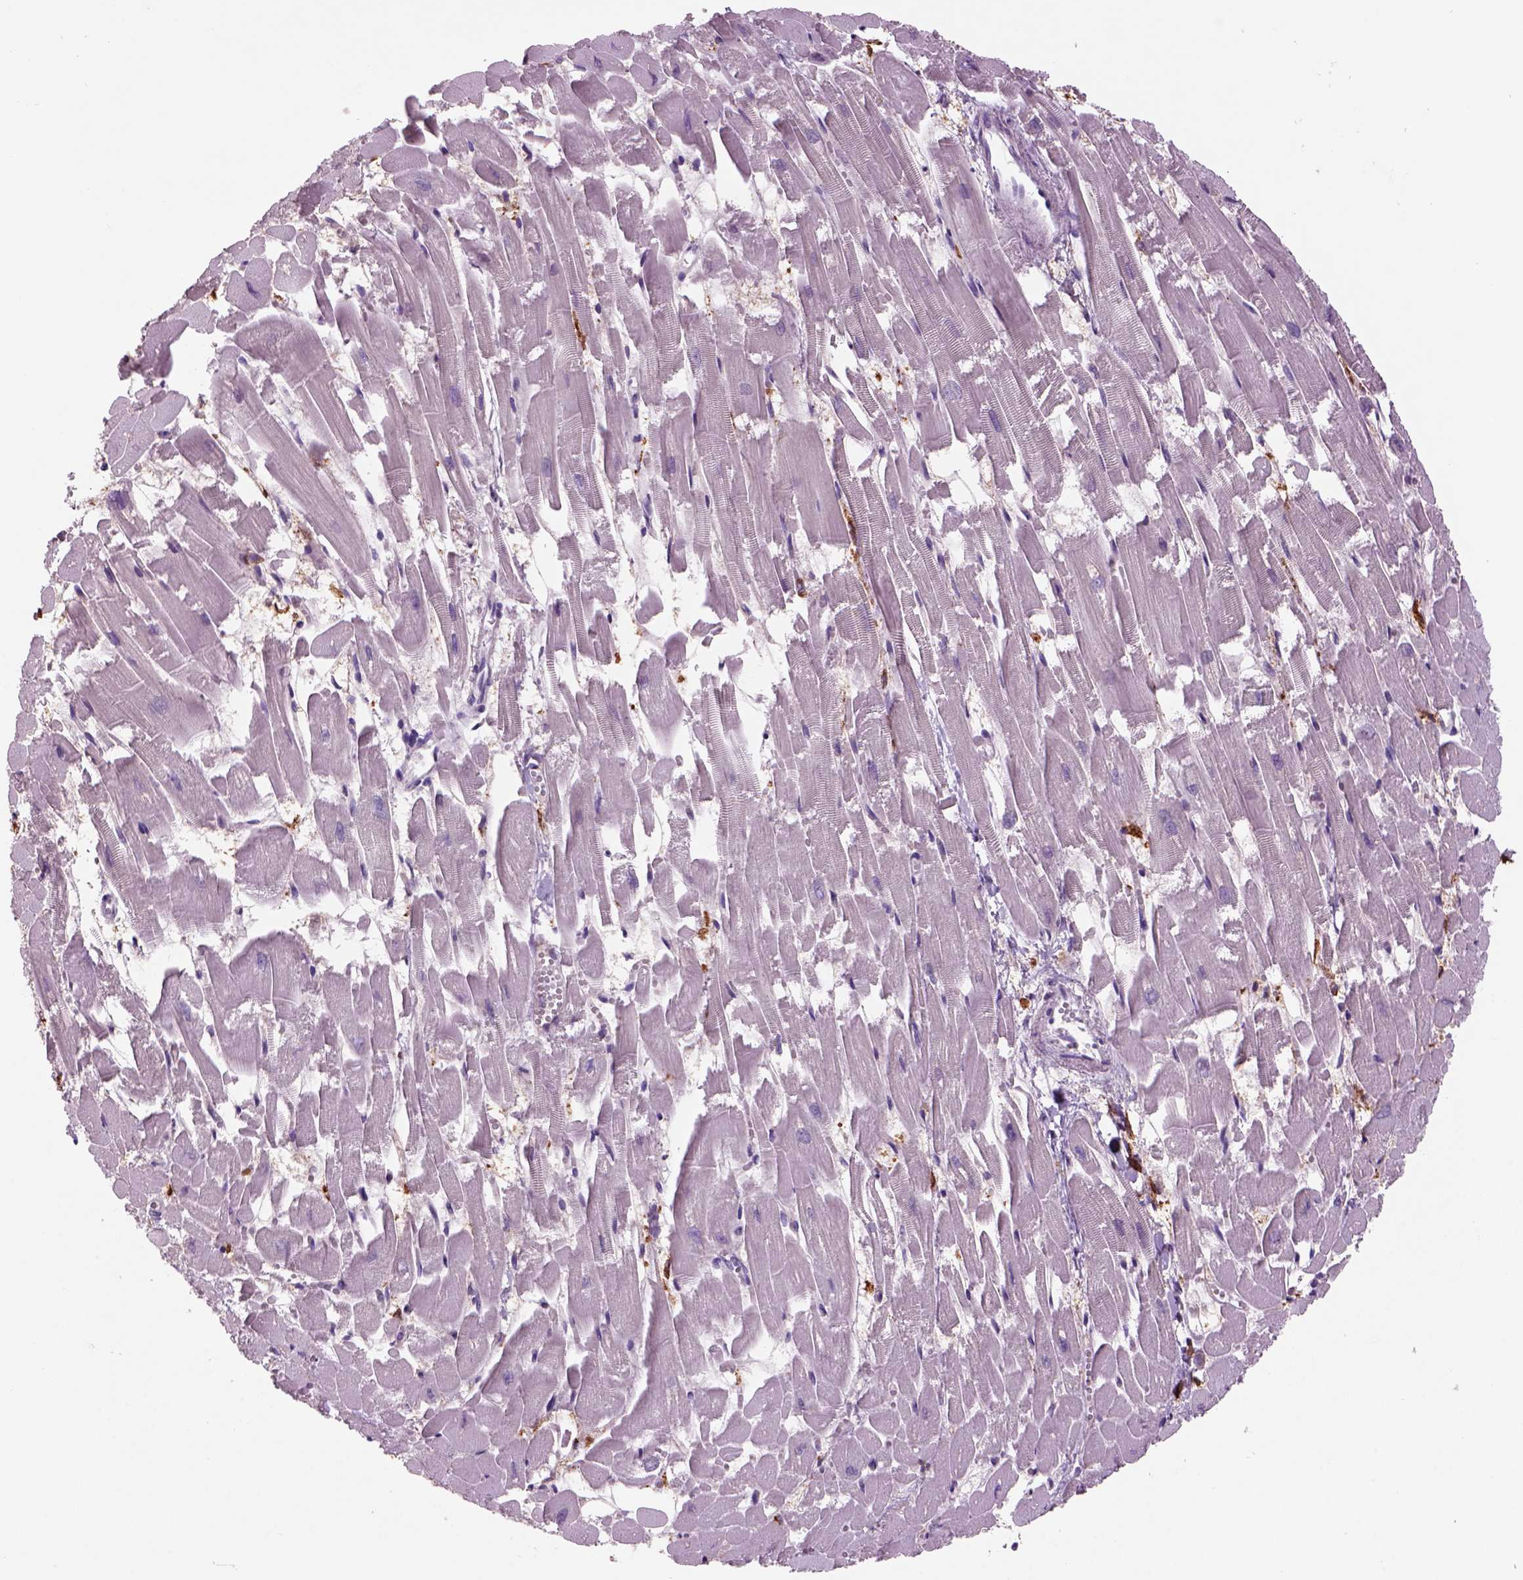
{"staining": {"intensity": "negative", "quantity": "none", "location": "none"}, "tissue": "heart muscle", "cell_type": "Cardiomyocytes", "image_type": "normal", "snomed": [{"axis": "morphology", "description": "Normal tissue, NOS"}, {"axis": "topography", "description": "Heart"}], "caption": "DAB immunohistochemical staining of benign human heart muscle shows no significant positivity in cardiomyocytes.", "gene": "CD14", "patient": {"sex": "female", "age": 52}}